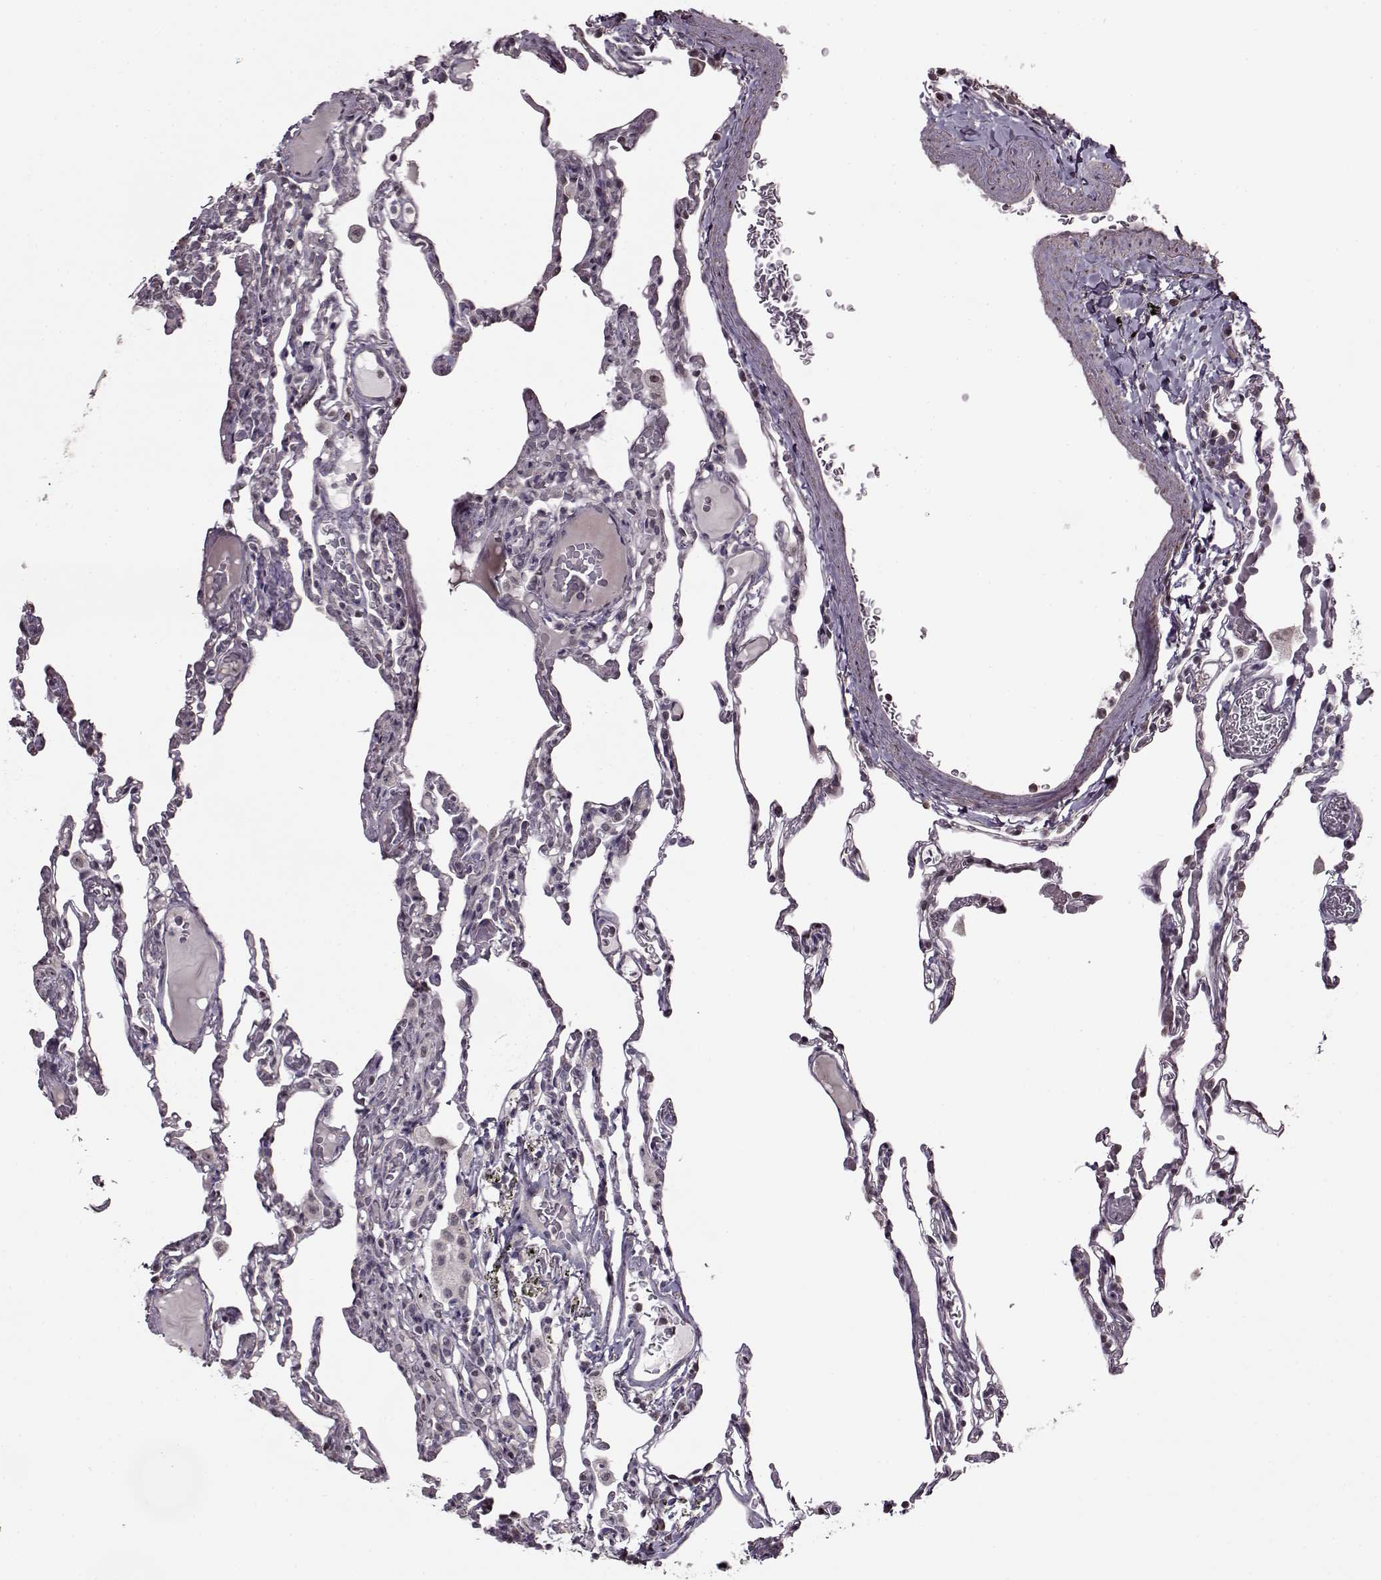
{"staining": {"intensity": "negative", "quantity": "none", "location": "none"}, "tissue": "lung", "cell_type": "Alveolar cells", "image_type": "normal", "snomed": [{"axis": "morphology", "description": "Normal tissue, NOS"}, {"axis": "topography", "description": "Lung"}], "caption": "This is an IHC micrograph of normal human lung. There is no staining in alveolar cells.", "gene": "FSHB", "patient": {"sex": "female", "age": 43}}